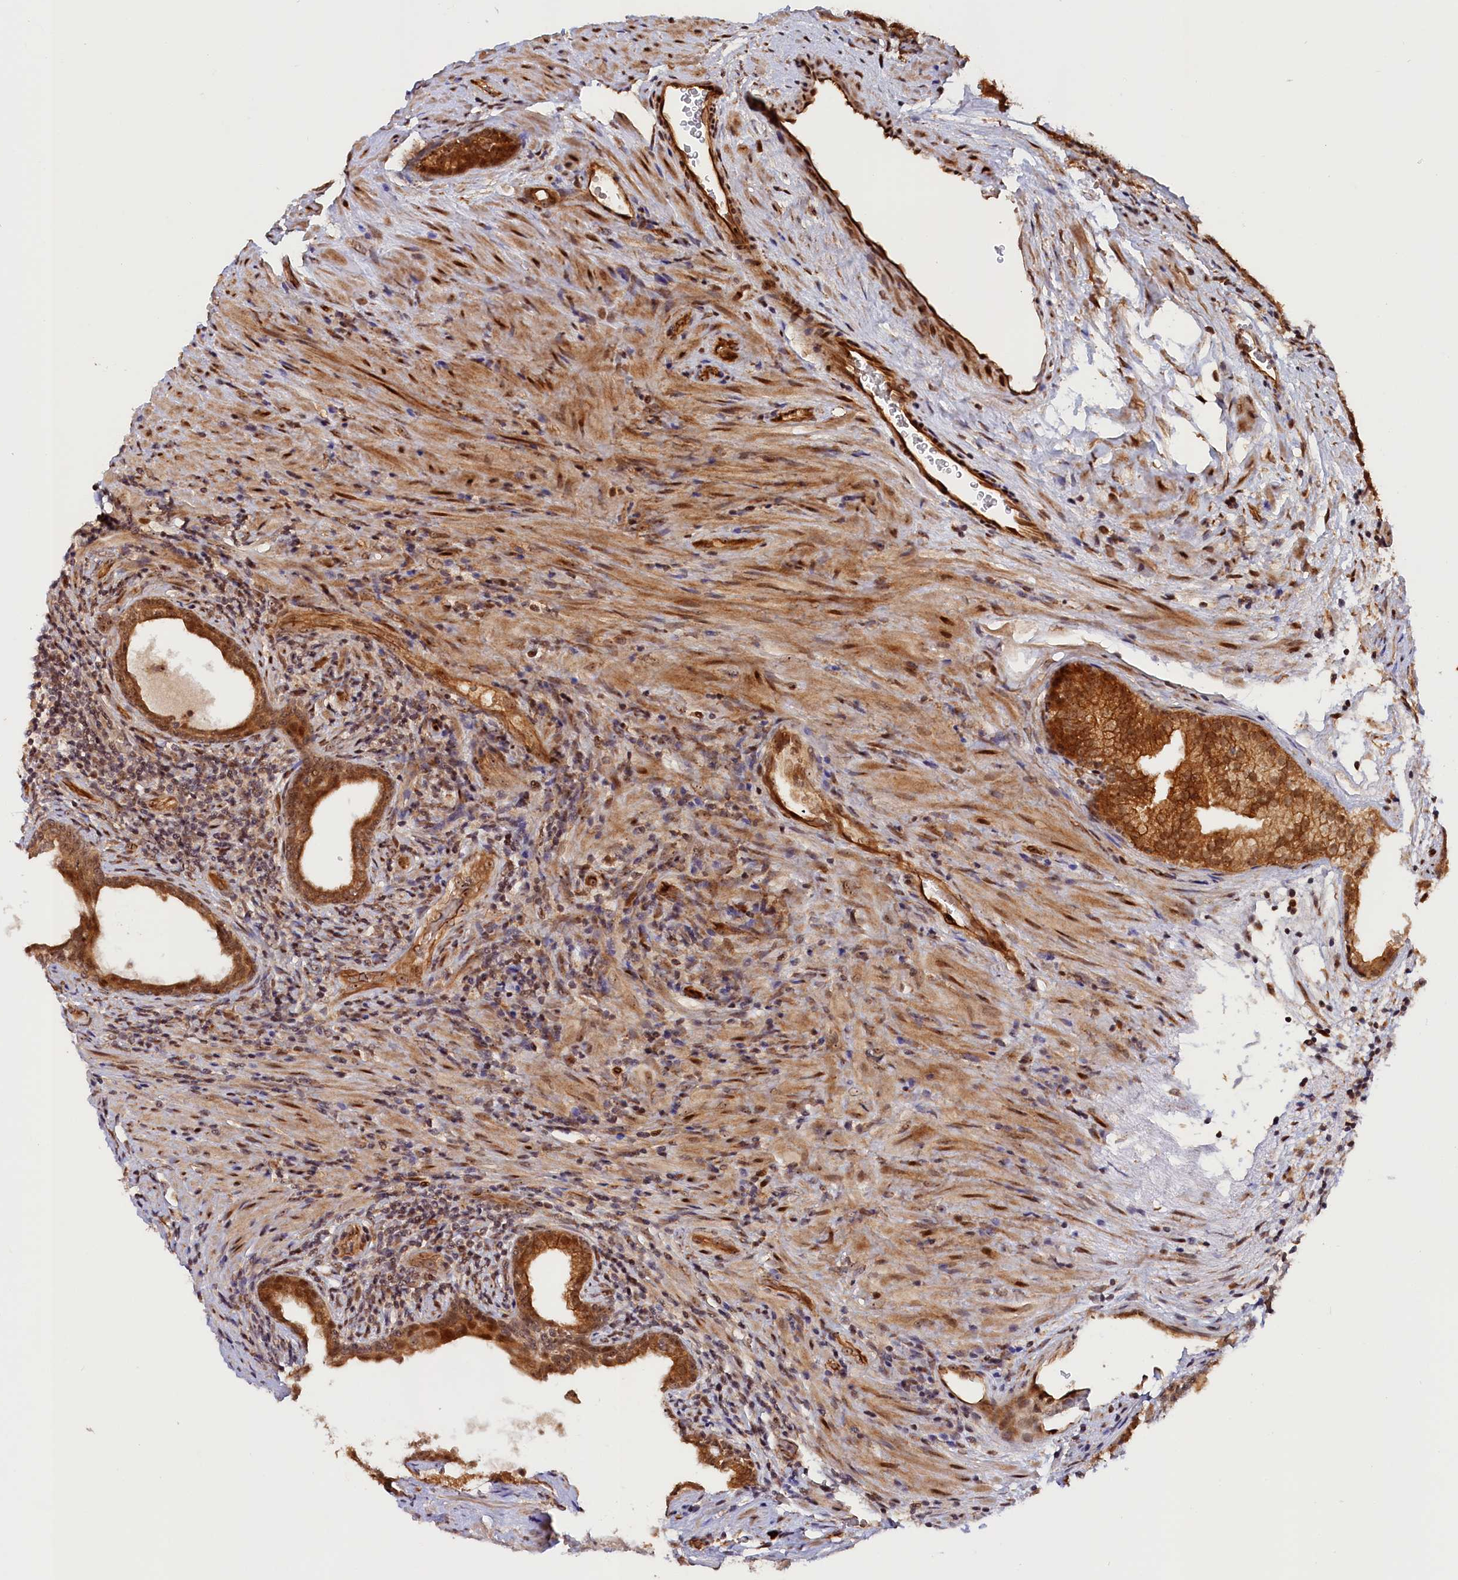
{"staining": {"intensity": "strong", "quantity": ">75%", "location": "cytoplasmic/membranous,nuclear"}, "tissue": "prostate", "cell_type": "Glandular cells", "image_type": "normal", "snomed": [{"axis": "morphology", "description": "Normal tissue, NOS"}, {"axis": "topography", "description": "Prostate"}], "caption": "Prostate stained with DAB (3,3'-diaminobenzidine) IHC exhibits high levels of strong cytoplasmic/membranous,nuclear expression in about >75% of glandular cells. The staining is performed using DAB (3,3'-diaminobenzidine) brown chromogen to label protein expression. The nuclei are counter-stained blue using hematoxylin.", "gene": "ANKRD24", "patient": {"sex": "male", "age": 76}}